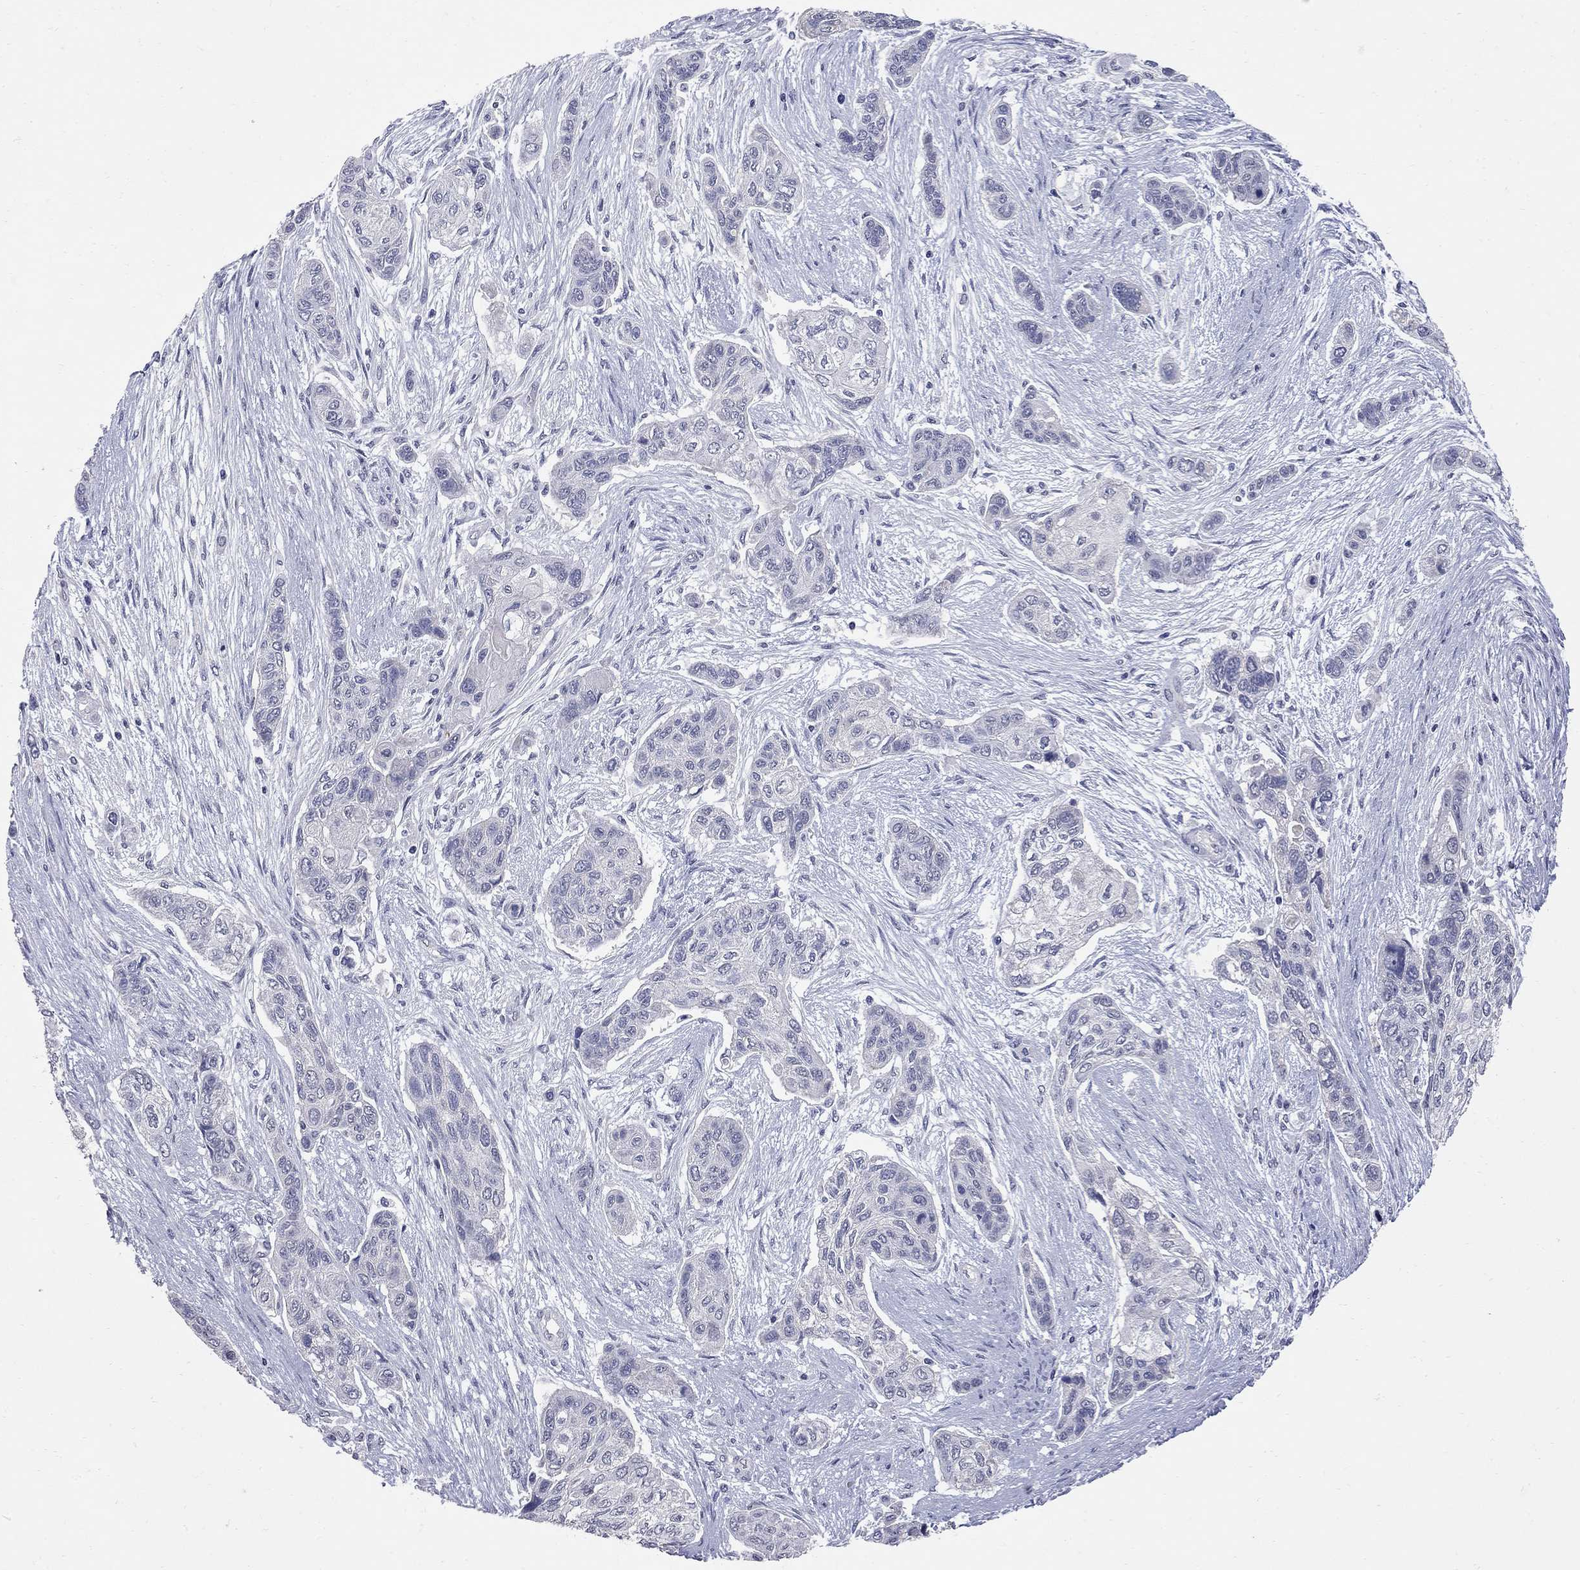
{"staining": {"intensity": "negative", "quantity": "none", "location": "none"}, "tissue": "lung cancer", "cell_type": "Tumor cells", "image_type": "cancer", "snomed": [{"axis": "morphology", "description": "Squamous cell carcinoma, NOS"}, {"axis": "topography", "description": "Lung"}], "caption": "Tumor cells show no significant positivity in lung squamous cell carcinoma.", "gene": "NOS2", "patient": {"sex": "male", "age": 69}}